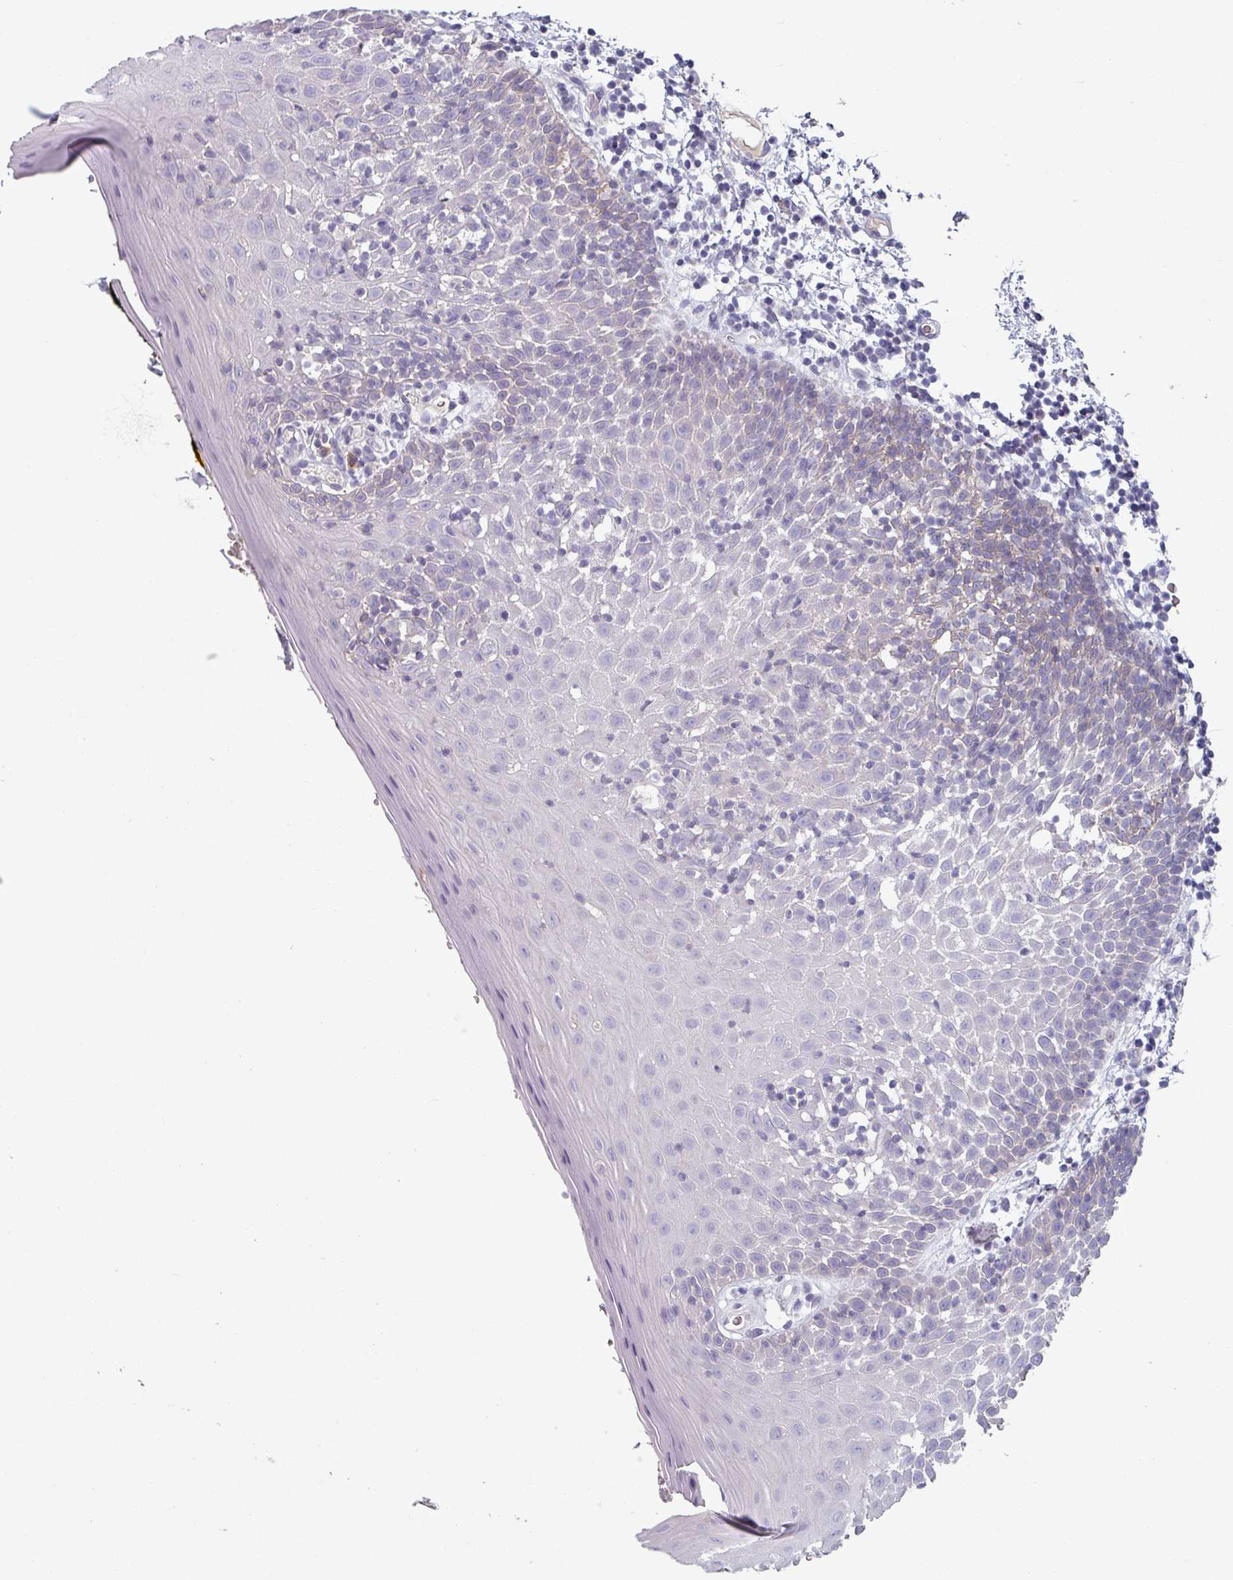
{"staining": {"intensity": "negative", "quantity": "none", "location": "none"}, "tissue": "oral mucosa", "cell_type": "Squamous epithelial cells", "image_type": "normal", "snomed": [{"axis": "morphology", "description": "Normal tissue, NOS"}, {"axis": "morphology", "description": "Squamous cell carcinoma, NOS"}, {"axis": "topography", "description": "Oral tissue"}, {"axis": "topography", "description": "Tounge, NOS"}, {"axis": "topography", "description": "Head-Neck"}], "caption": "Immunohistochemical staining of benign oral mucosa displays no significant staining in squamous epithelial cells.", "gene": "TMEM132A", "patient": {"sex": "male", "age": 76}}